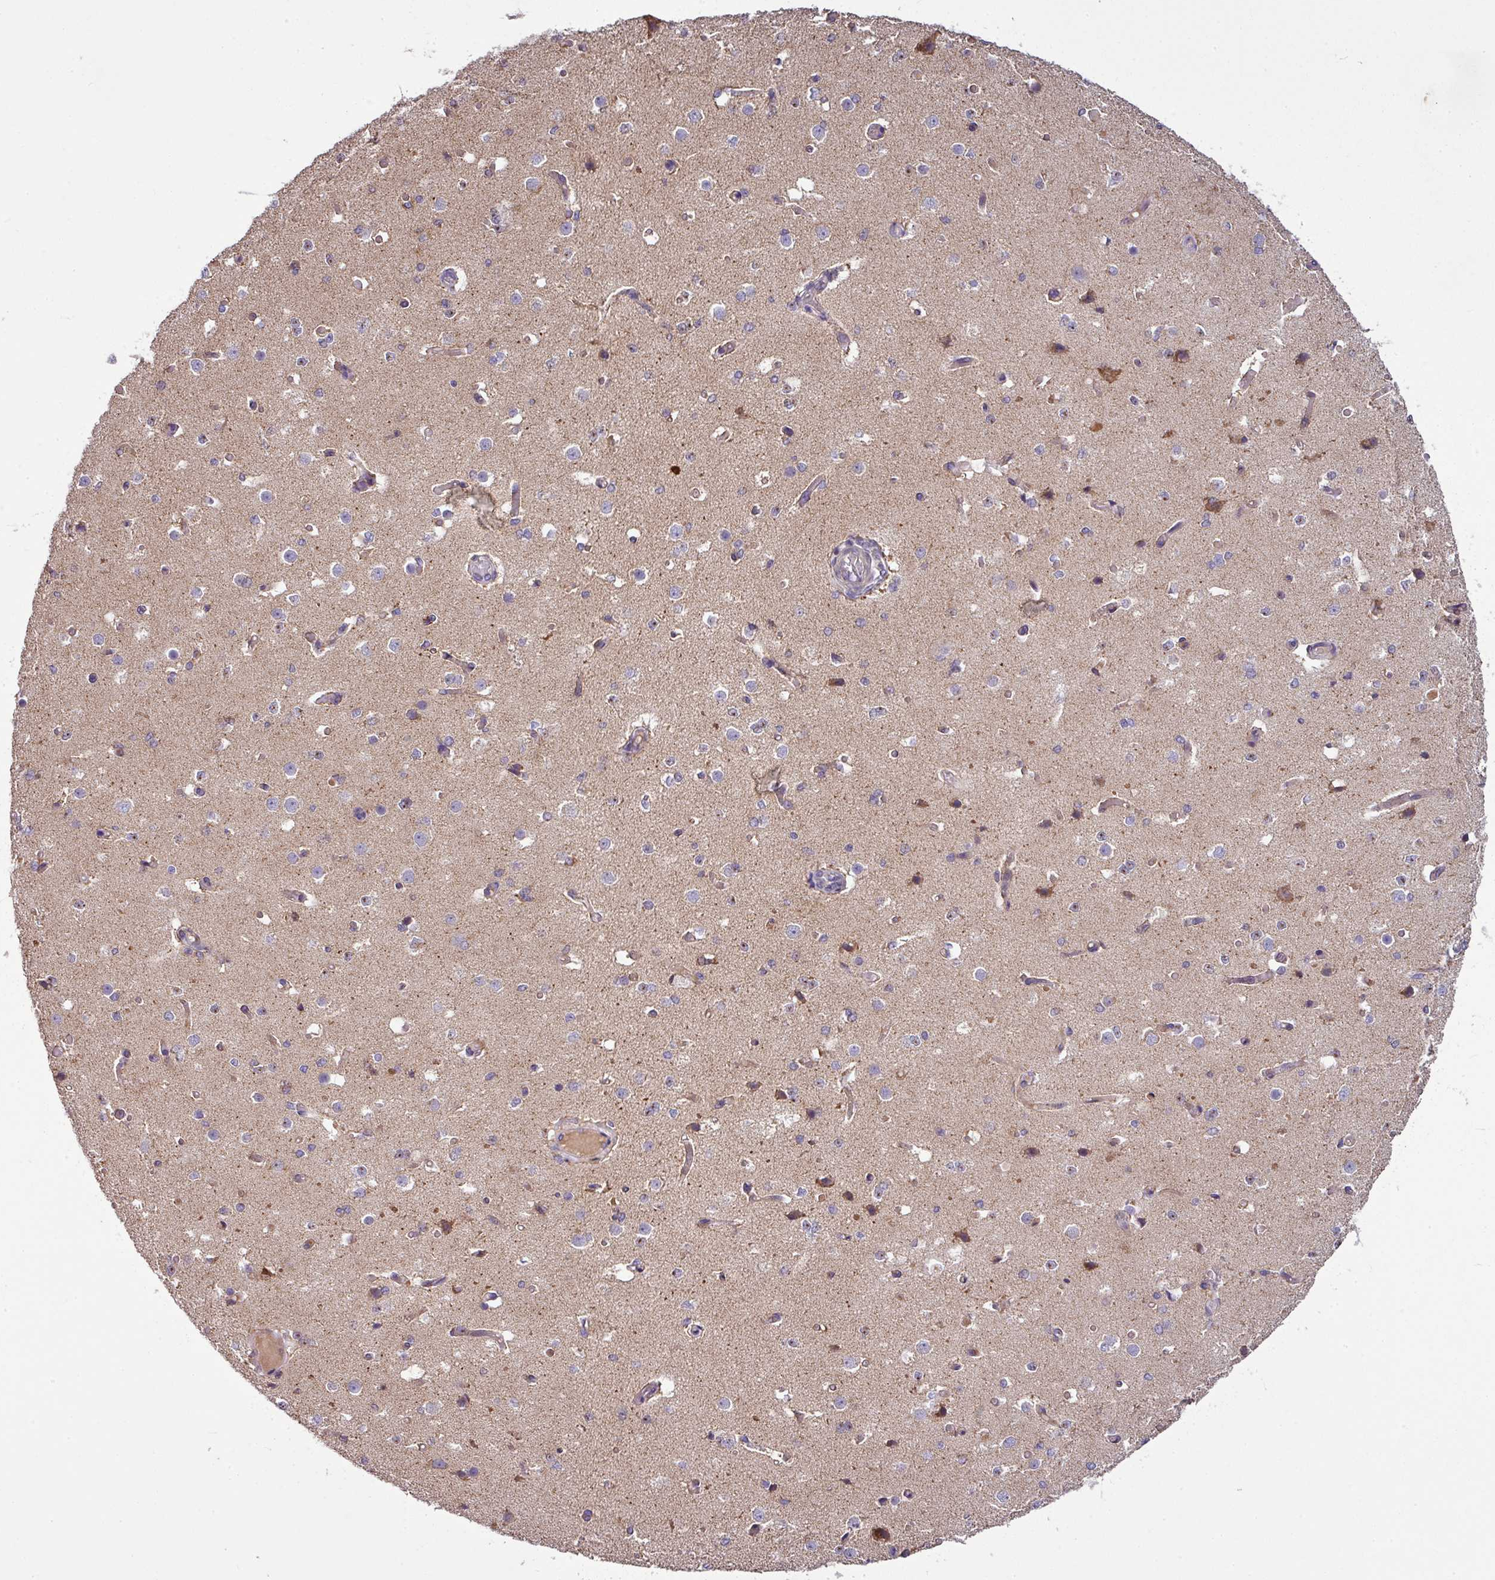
{"staining": {"intensity": "moderate", "quantity": "25%-75%", "location": "cytoplasmic/membranous"}, "tissue": "cerebral cortex", "cell_type": "Endothelial cells", "image_type": "normal", "snomed": [{"axis": "morphology", "description": "Normal tissue, NOS"}, {"axis": "morphology", "description": "Inflammation, NOS"}, {"axis": "topography", "description": "Cerebral cortex"}], "caption": "Unremarkable cerebral cortex displays moderate cytoplasmic/membranous expression in about 25%-75% of endothelial cells, visualized by immunohistochemistry. (IHC, brightfield microscopy, high magnification).", "gene": "GAN", "patient": {"sex": "male", "age": 6}}